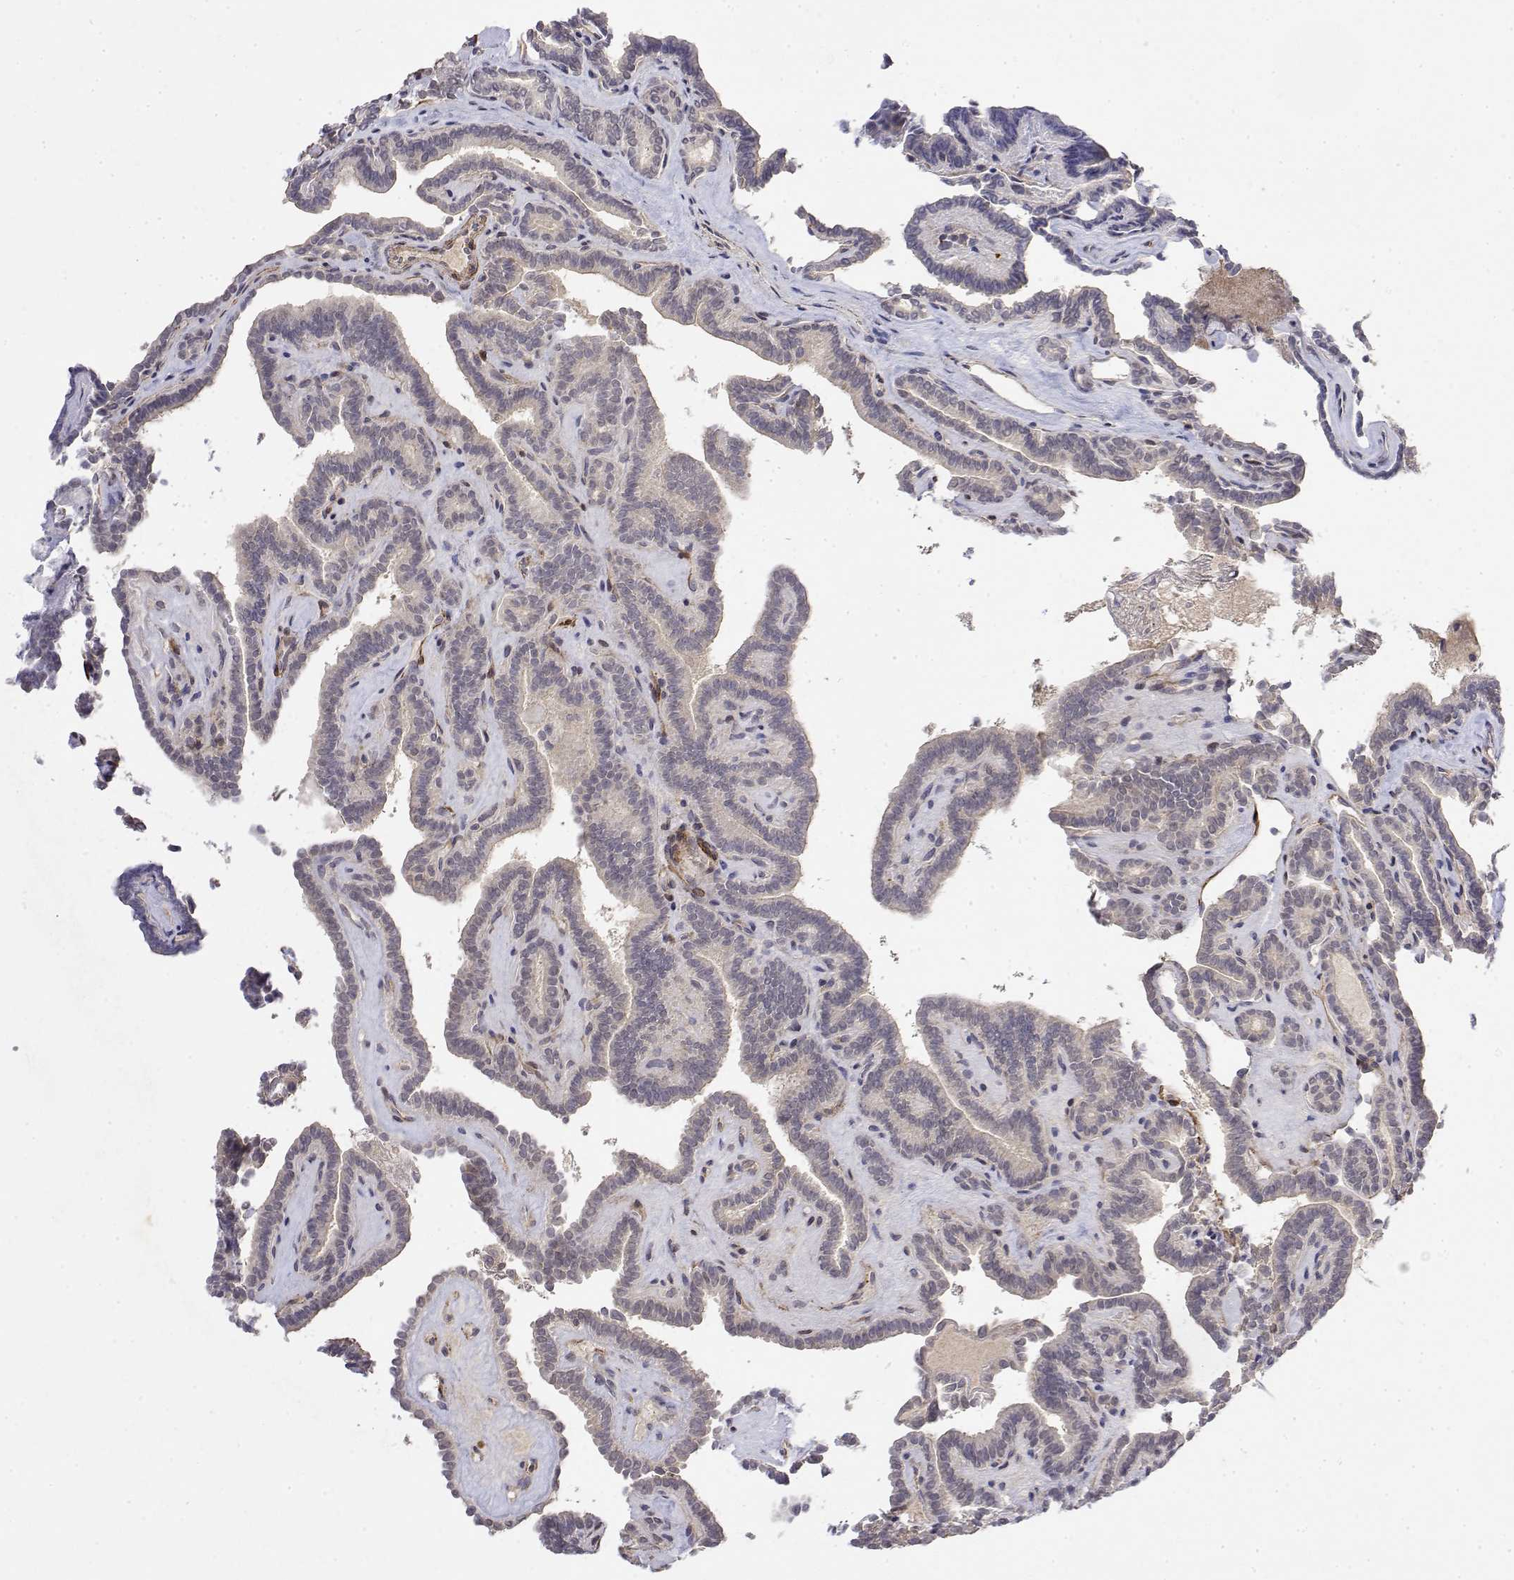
{"staining": {"intensity": "negative", "quantity": "none", "location": "none"}, "tissue": "thyroid cancer", "cell_type": "Tumor cells", "image_type": "cancer", "snomed": [{"axis": "morphology", "description": "Papillary adenocarcinoma, NOS"}, {"axis": "topography", "description": "Thyroid gland"}], "caption": "The immunohistochemistry image has no significant positivity in tumor cells of thyroid papillary adenocarcinoma tissue.", "gene": "SOWAHD", "patient": {"sex": "female", "age": 21}}